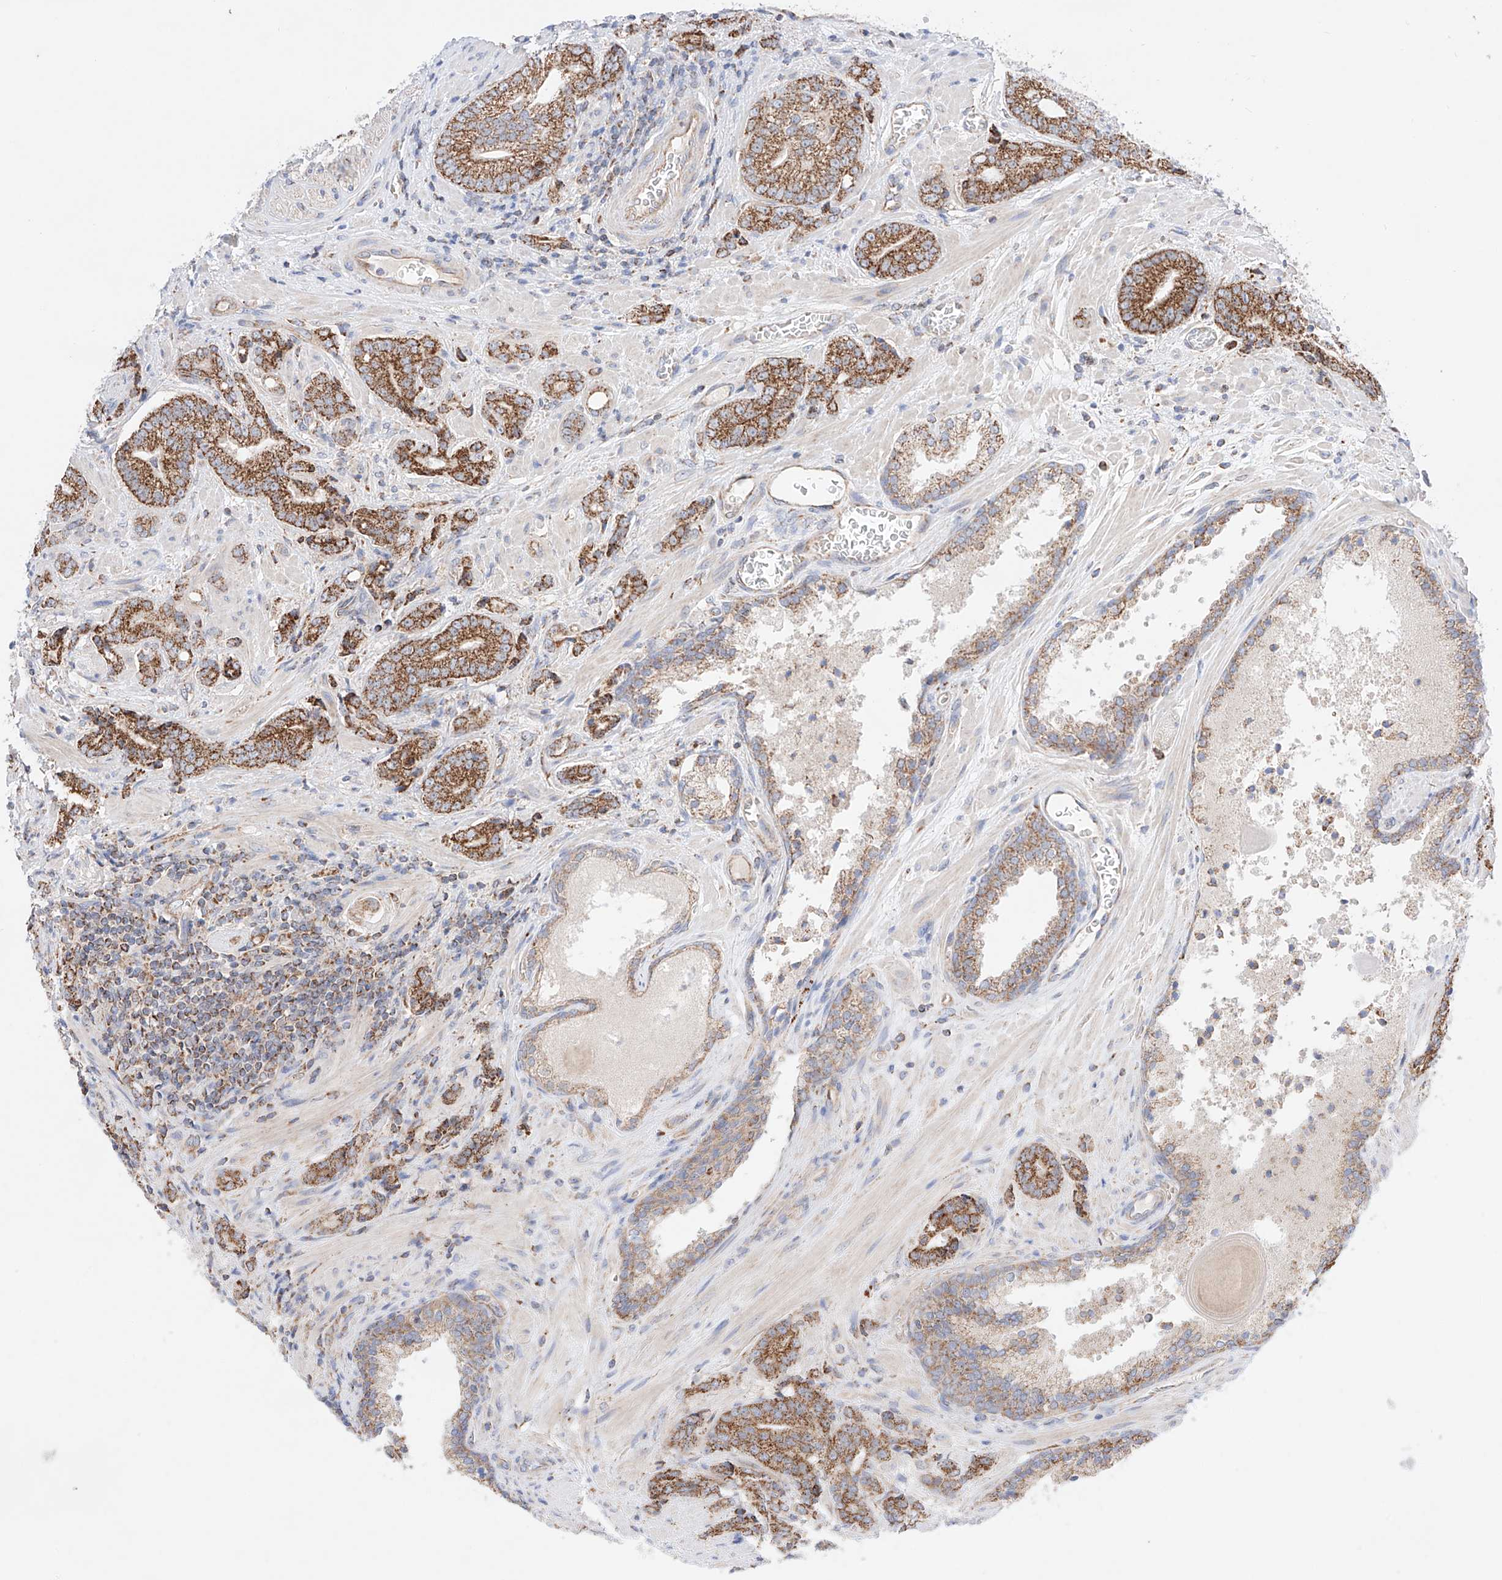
{"staining": {"intensity": "moderate", "quantity": ">75%", "location": "cytoplasmic/membranous"}, "tissue": "prostate cancer", "cell_type": "Tumor cells", "image_type": "cancer", "snomed": [{"axis": "morphology", "description": "Adenocarcinoma, High grade"}, {"axis": "topography", "description": "Prostate"}], "caption": "A medium amount of moderate cytoplasmic/membranous staining is present in about >75% of tumor cells in high-grade adenocarcinoma (prostate) tissue.", "gene": "KTI12", "patient": {"sex": "male", "age": 57}}